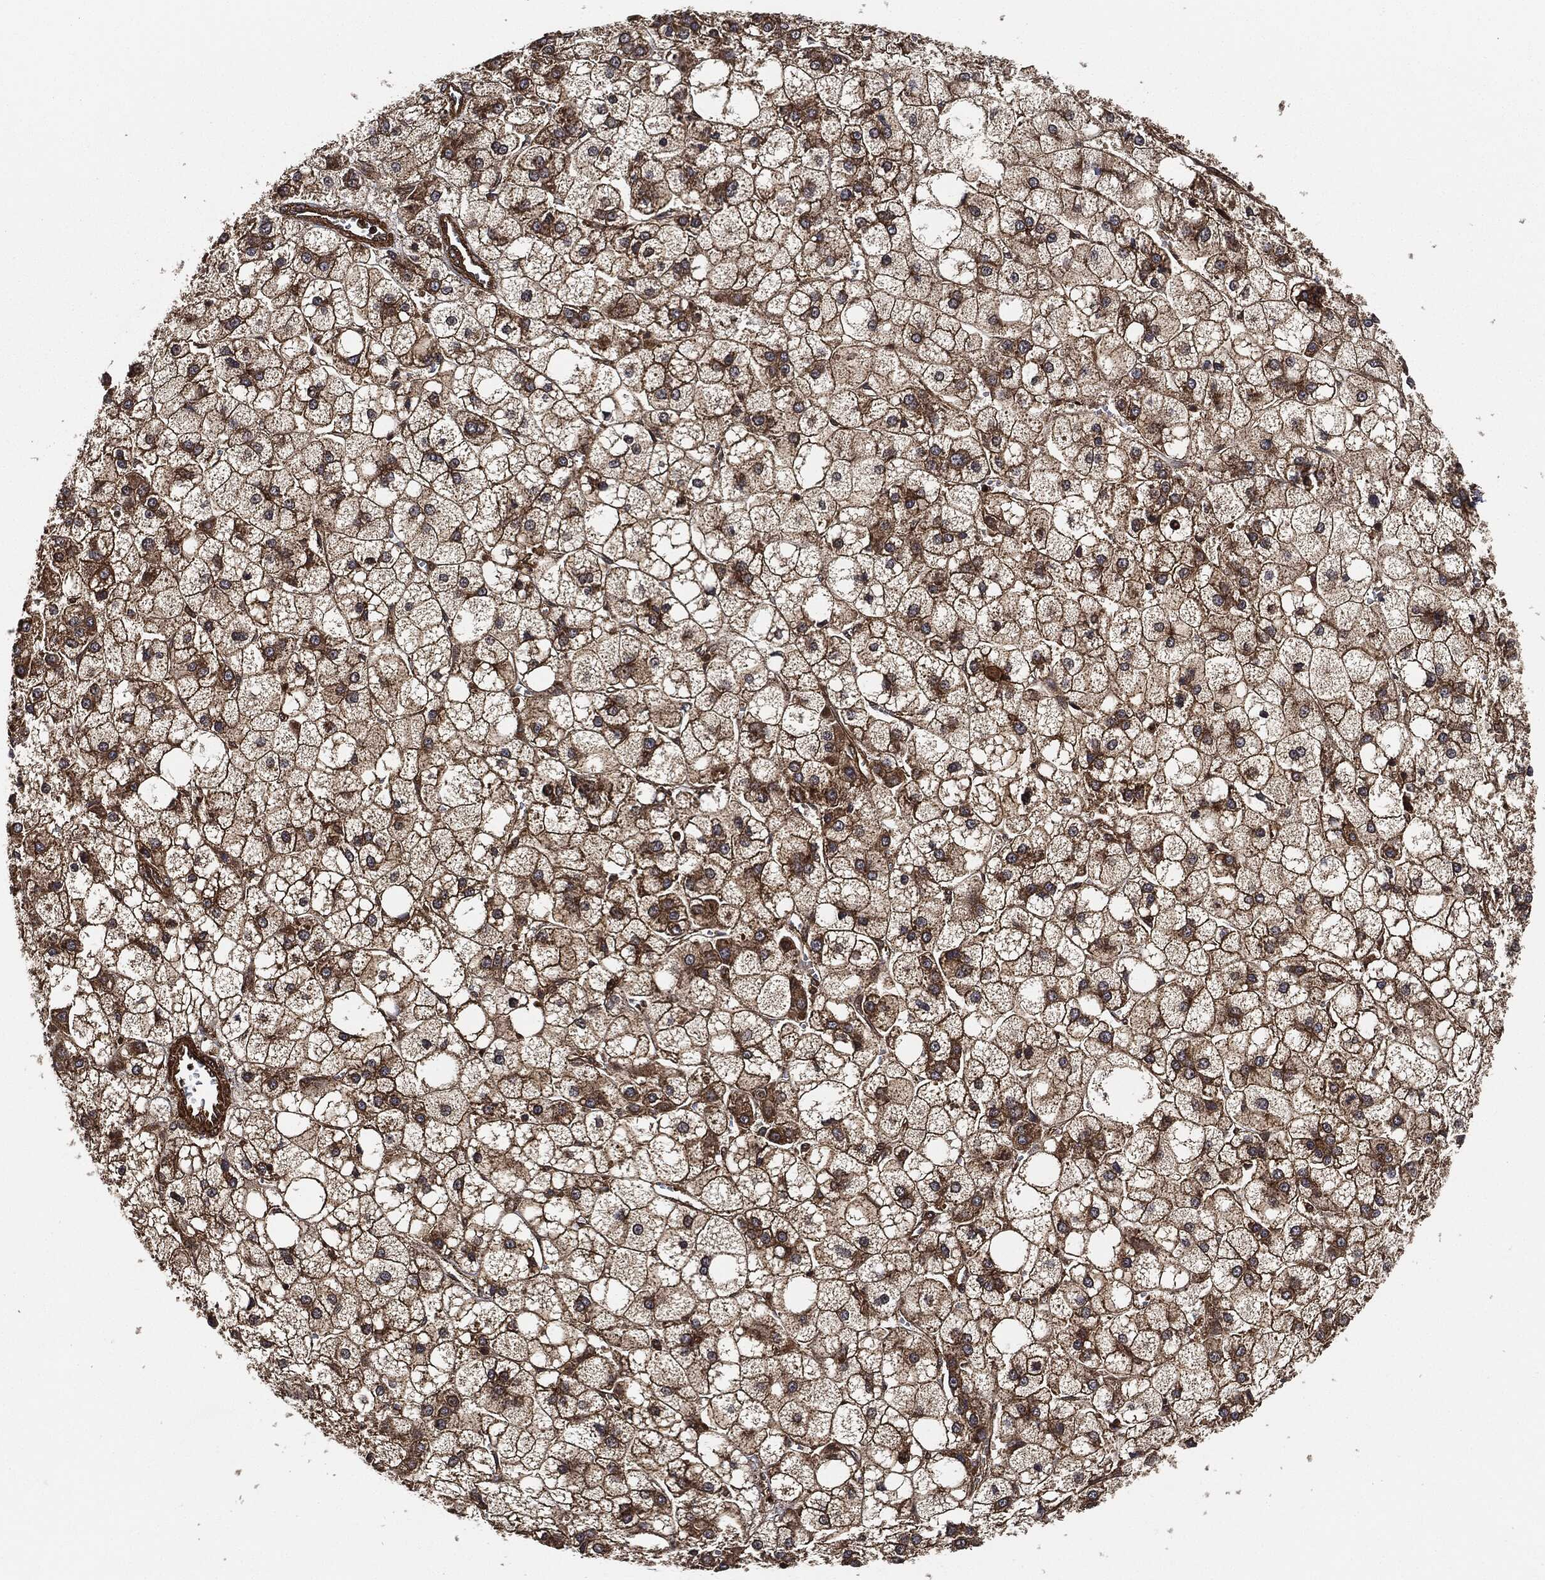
{"staining": {"intensity": "moderate", "quantity": ">75%", "location": "cytoplasmic/membranous"}, "tissue": "liver cancer", "cell_type": "Tumor cells", "image_type": "cancer", "snomed": [{"axis": "morphology", "description": "Carcinoma, Hepatocellular, NOS"}, {"axis": "topography", "description": "Liver"}], "caption": "A high-resolution micrograph shows immunohistochemistry (IHC) staining of liver cancer, which exhibits moderate cytoplasmic/membranous positivity in about >75% of tumor cells.", "gene": "CEP290", "patient": {"sex": "male", "age": 73}}